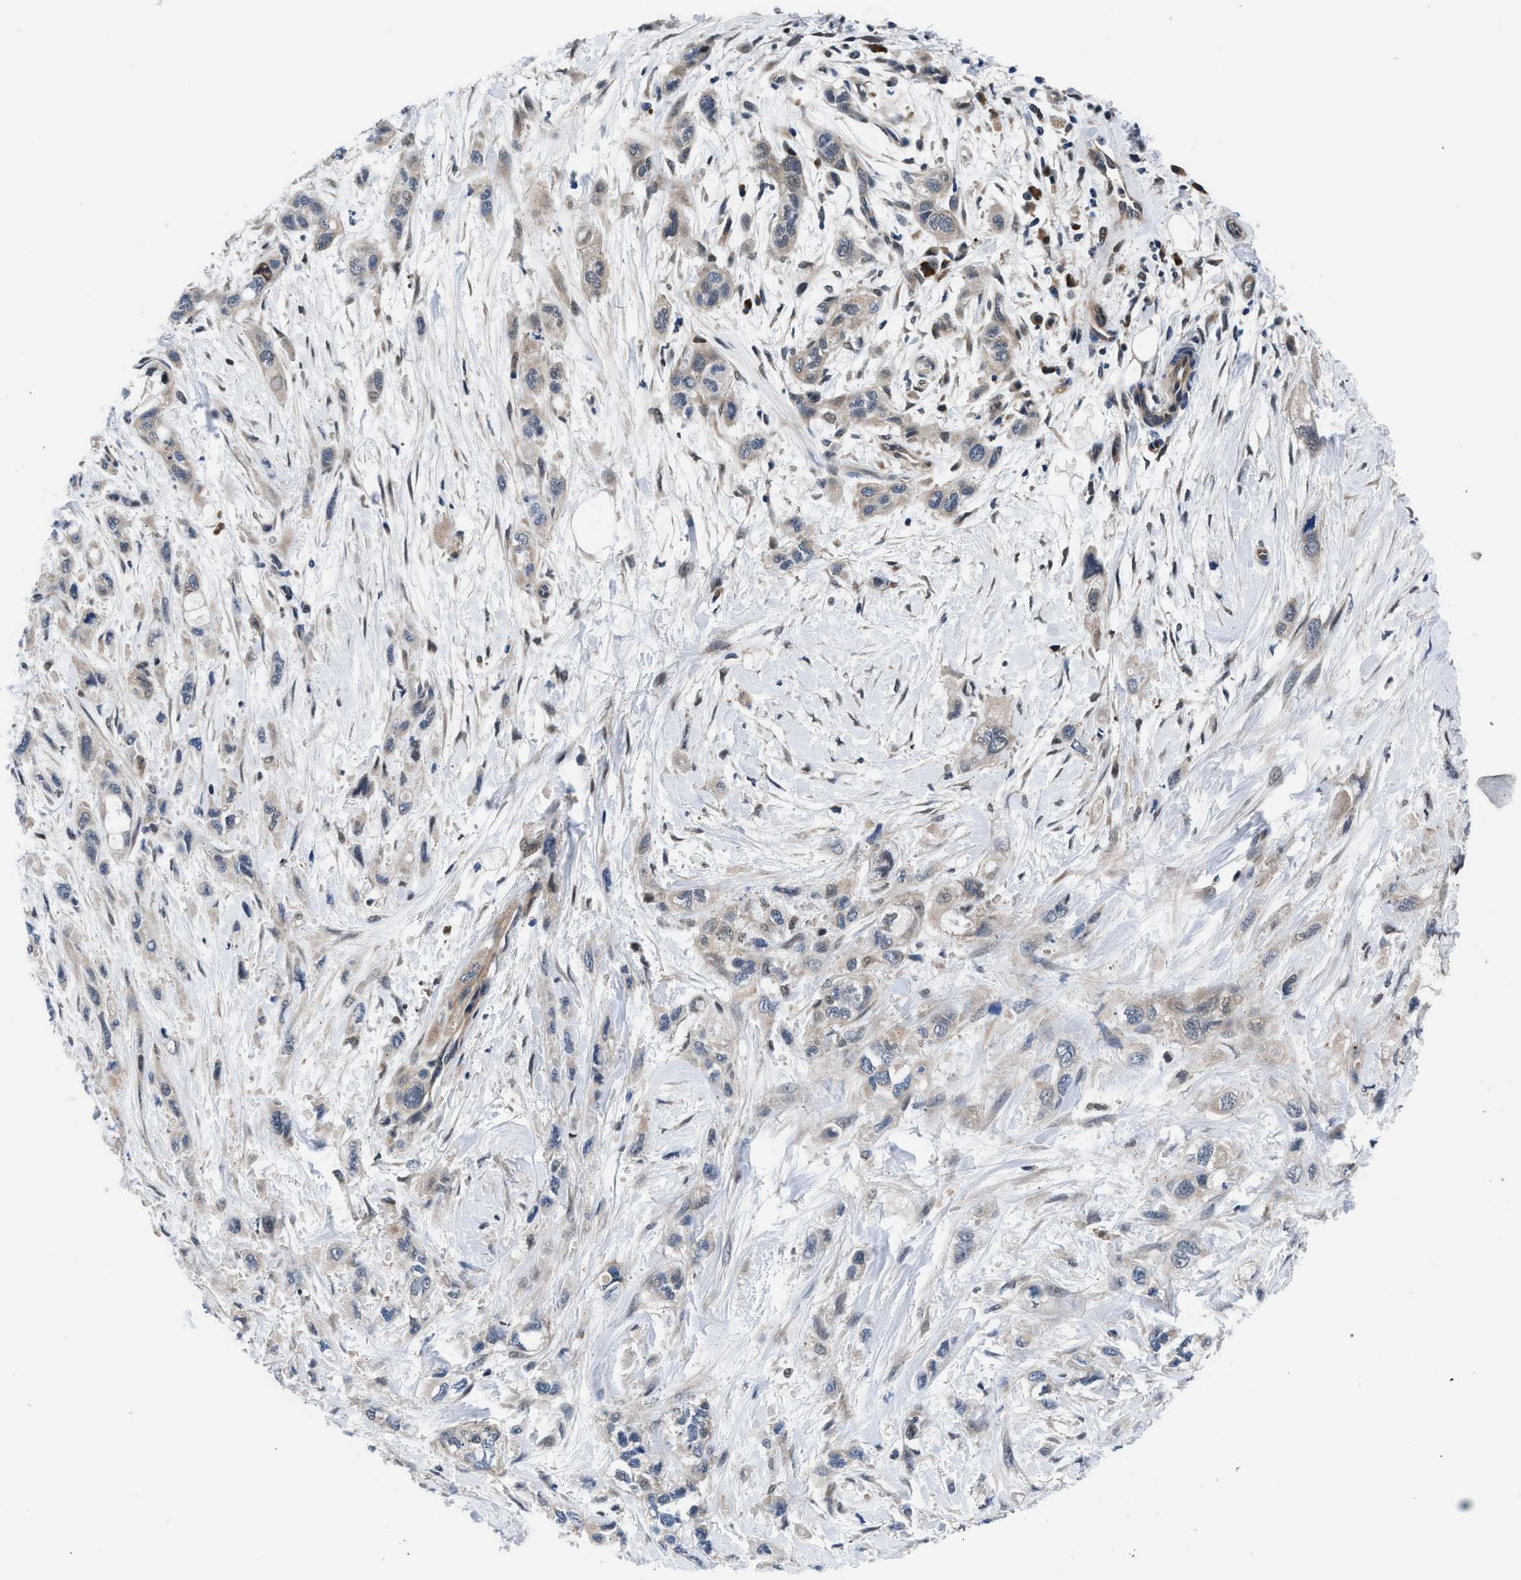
{"staining": {"intensity": "weak", "quantity": "<25%", "location": "cytoplasmic/membranous"}, "tissue": "pancreatic cancer", "cell_type": "Tumor cells", "image_type": "cancer", "snomed": [{"axis": "morphology", "description": "Adenocarcinoma, NOS"}, {"axis": "topography", "description": "Pancreas"}], "caption": "The immunohistochemistry micrograph has no significant positivity in tumor cells of pancreatic cancer tissue.", "gene": "PRPSAP2", "patient": {"sex": "male", "age": 74}}